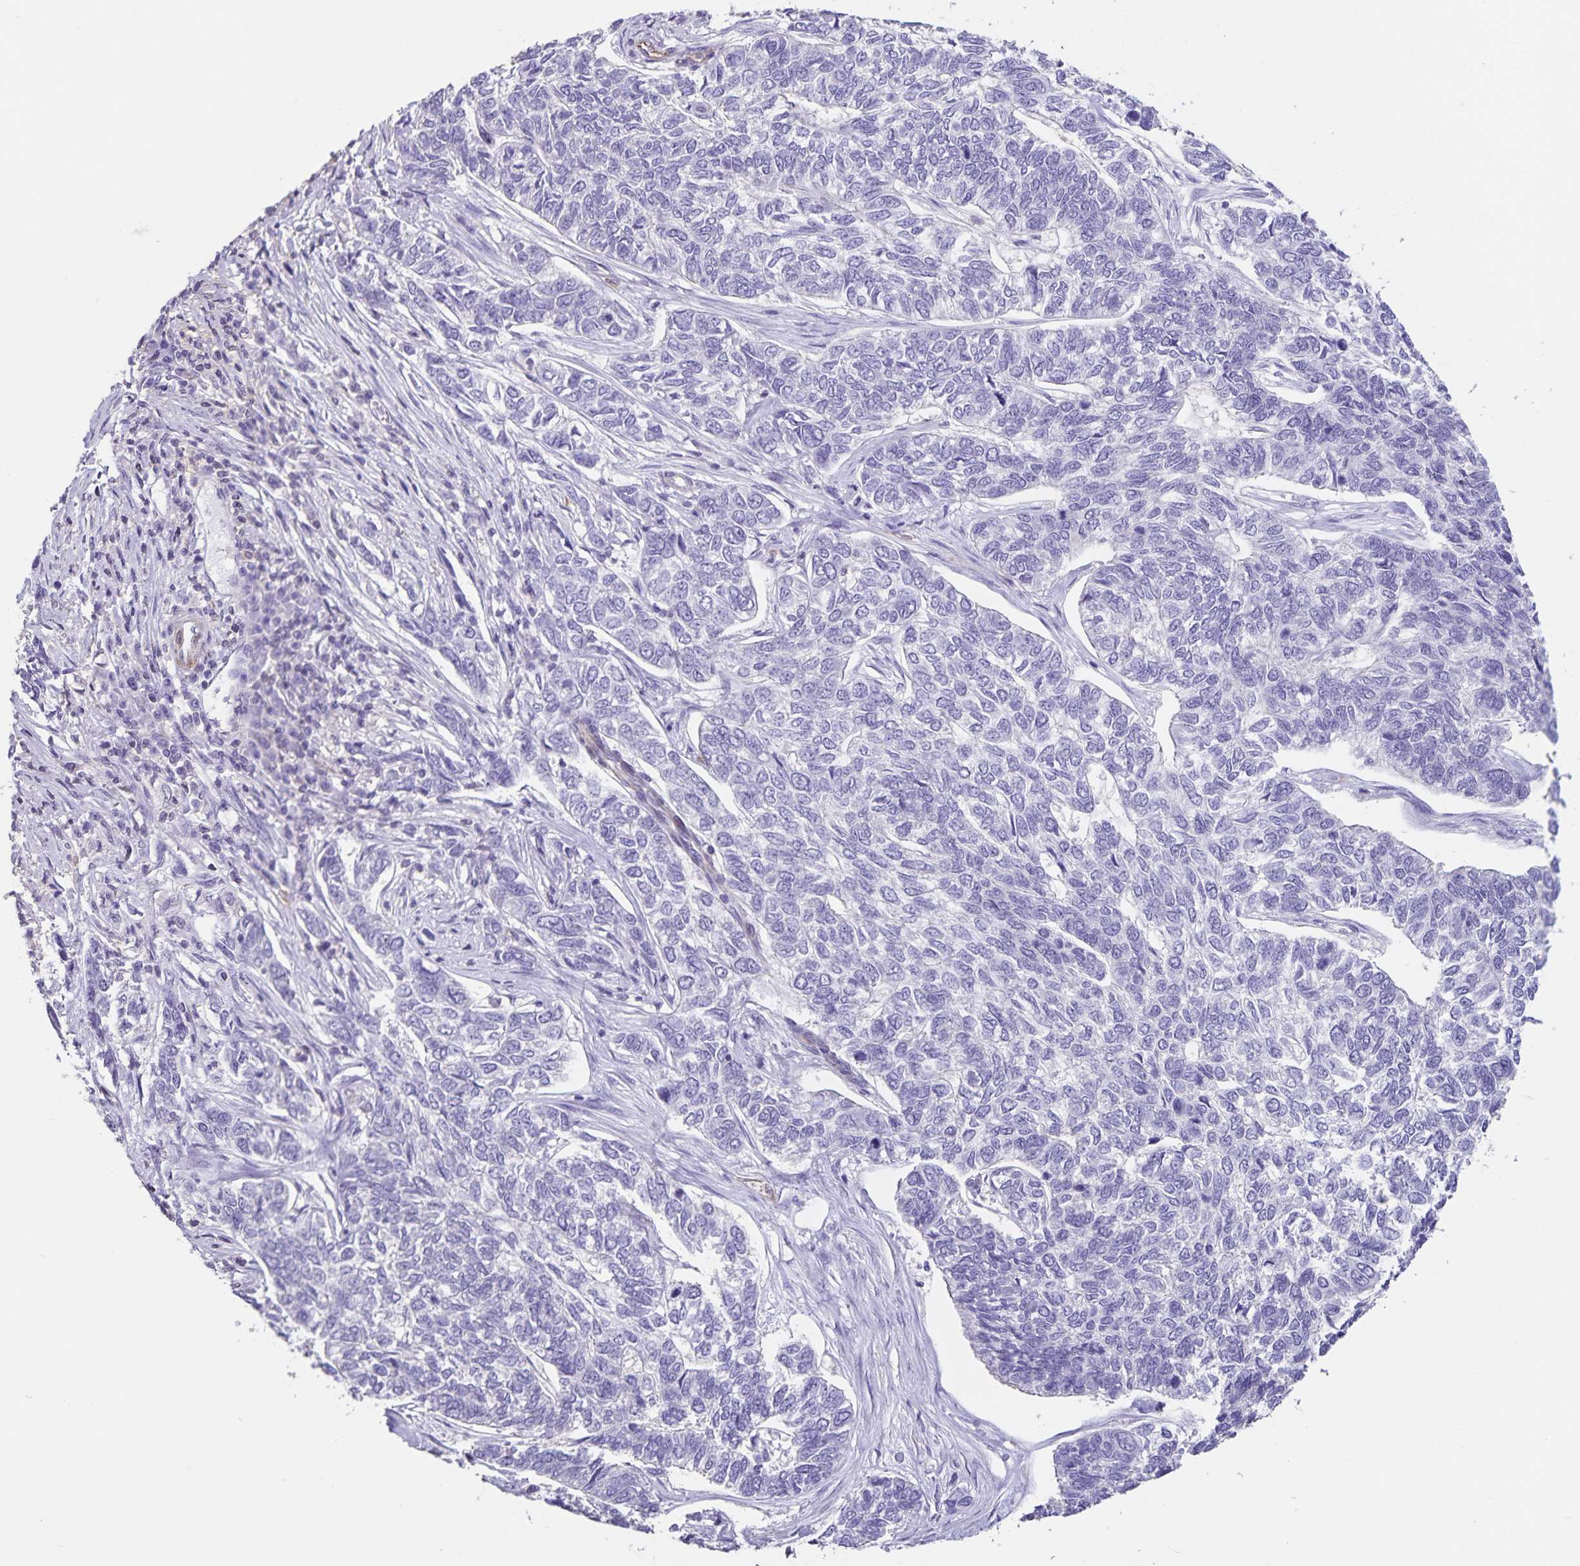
{"staining": {"intensity": "negative", "quantity": "none", "location": "none"}, "tissue": "skin cancer", "cell_type": "Tumor cells", "image_type": "cancer", "snomed": [{"axis": "morphology", "description": "Basal cell carcinoma"}, {"axis": "topography", "description": "Skin"}], "caption": "IHC of skin cancer (basal cell carcinoma) reveals no staining in tumor cells.", "gene": "SYNM", "patient": {"sex": "female", "age": 65}}